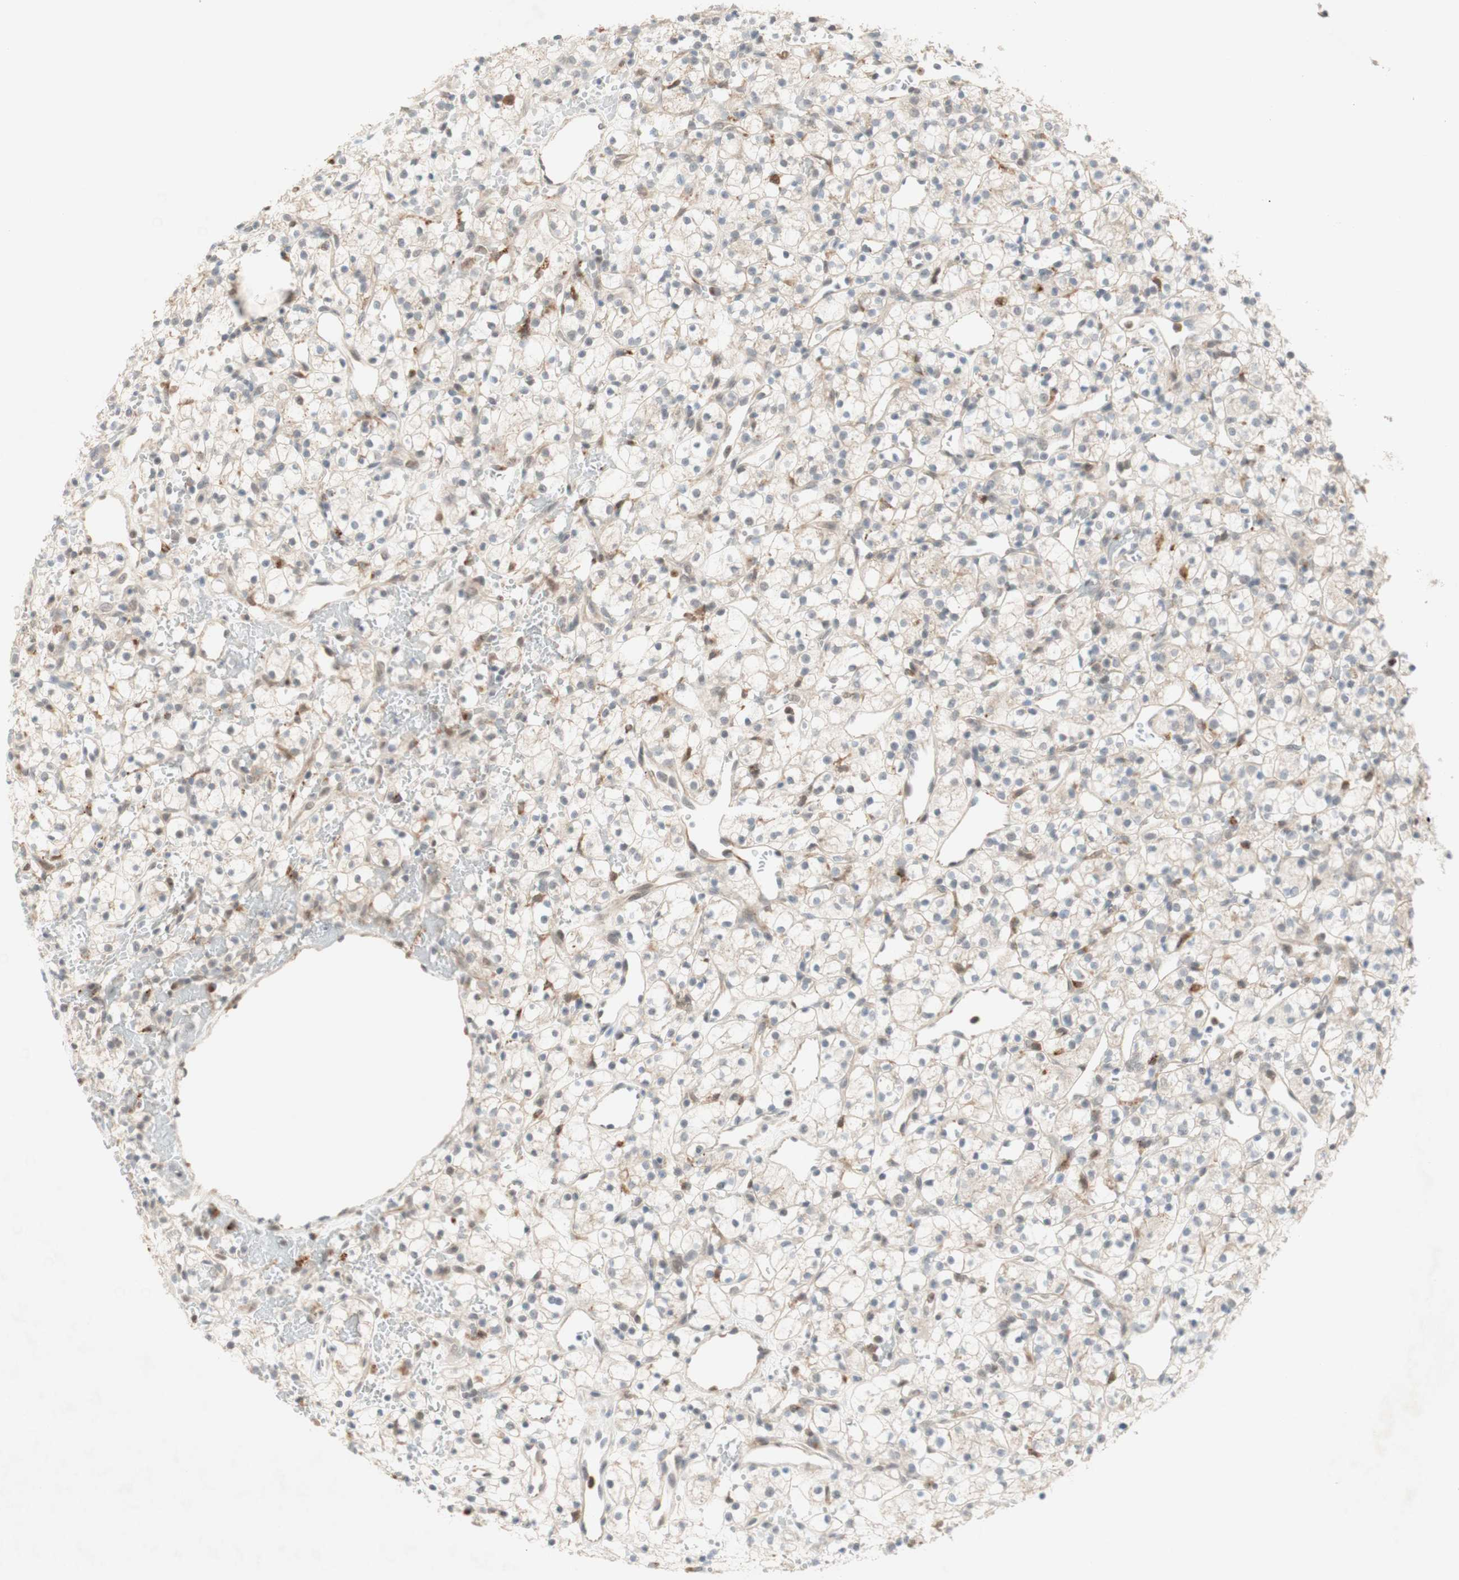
{"staining": {"intensity": "weak", "quantity": "<25%", "location": "cytoplasmic/membranous"}, "tissue": "renal cancer", "cell_type": "Tumor cells", "image_type": "cancer", "snomed": [{"axis": "morphology", "description": "Adenocarcinoma, NOS"}, {"axis": "topography", "description": "Kidney"}], "caption": "Renal cancer was stained to show a protein in brown. There is no significant staining in tumor cells. Brightfield microscopy of immunohistochemistry (IHC) stained with DAB (brown) and hematoxylin (blue), captured at high magnification.", "gene": "GAPT", "patient": {"sex": "female", "age": 60}}